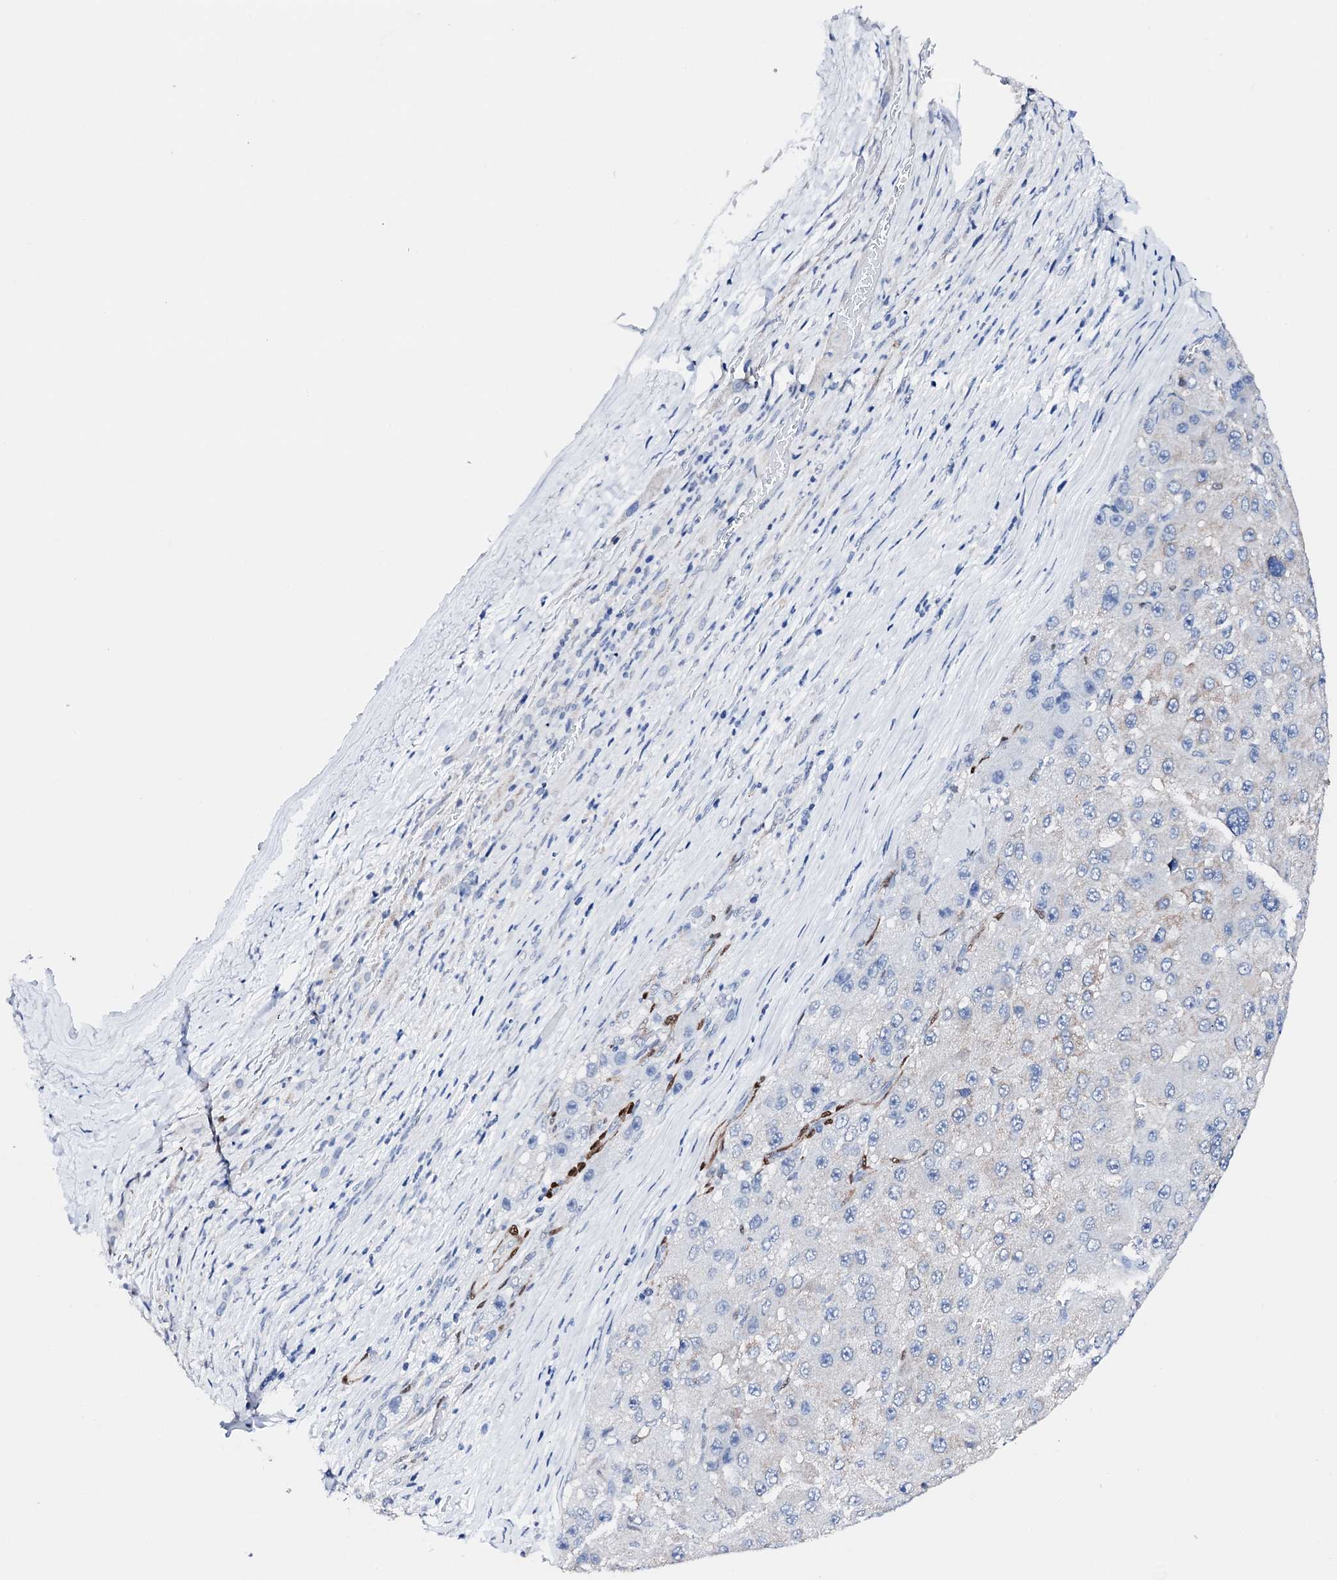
{"staining": {"intensity": "negative", "quantity": "none", "location": "none"}, "tissue": "liver cancer", "cell_type": "Tumor cells", "image_type": "cancer", "snomed": [{"axis": "morphology", "description": "Carcinoma, Hepatocellular, NOS"}, {"axis": "topography", "description": "Liver"}], "caption": "This is a image of immunohistochemistry (IHC) staining of hepatocellular carcinoma (liver), which shows no staining in tumor cells. Nuclei are stained in blue.", "gene": "NRIP2", "patient": {"sex": "female", "age": 73}}